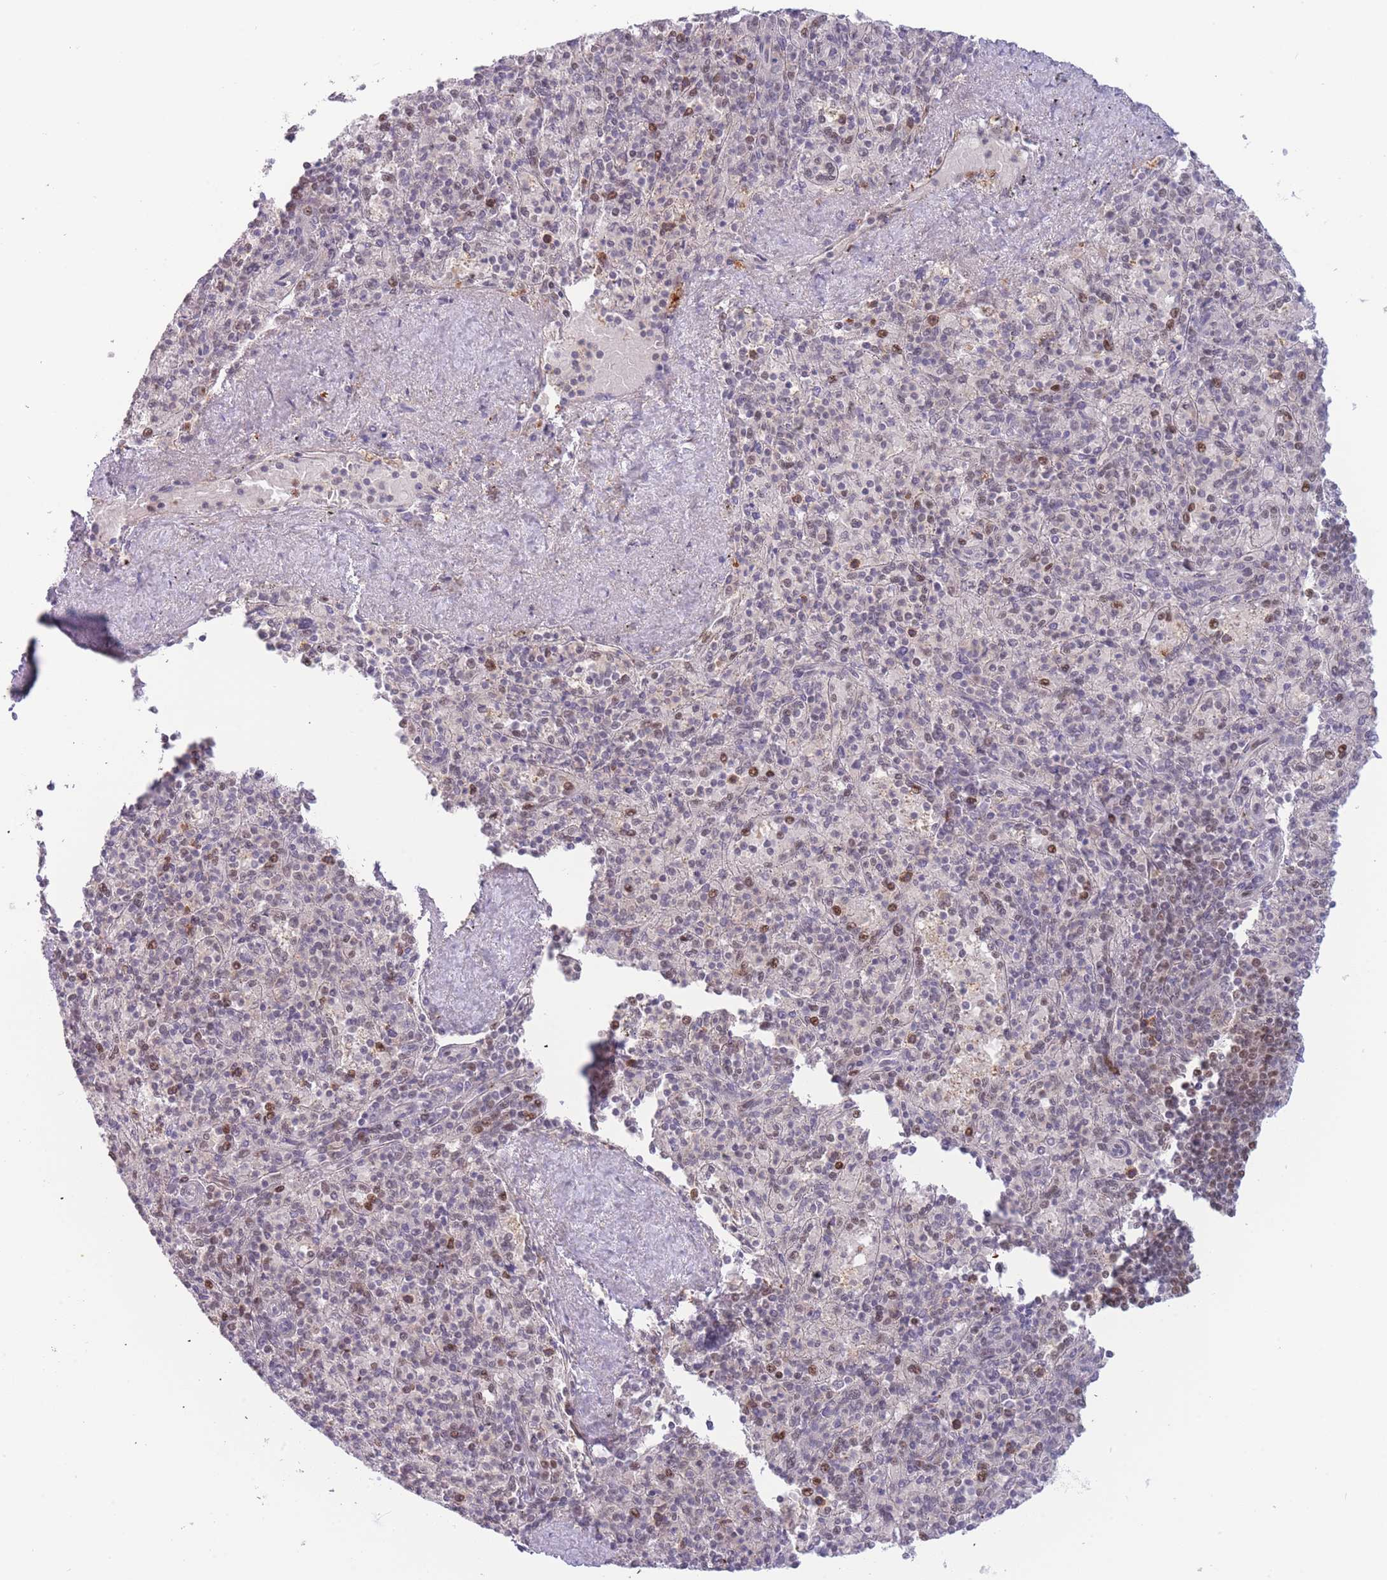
{"staining": {"intensity": "moderate", "quantity": "<25%", "location": "nuclear"}, "tissue": "spleen", "cell_type": "Cells in red pulp", "image_type": "normal", "snomed": [{"axis": "morphology", "description": "Normal tissue, NOS"}, {"axis": "topography", "description": "Spleen"}], "caption": "DAB (3,3'-diaminobenzidine) immunohistochemical staining of benign human spleen shows moderate nuclear protein positivity in approximately <25% of cells in red pulp.", "gene": "DEAF1", "patient": {"sex": "male", "age": 82}}